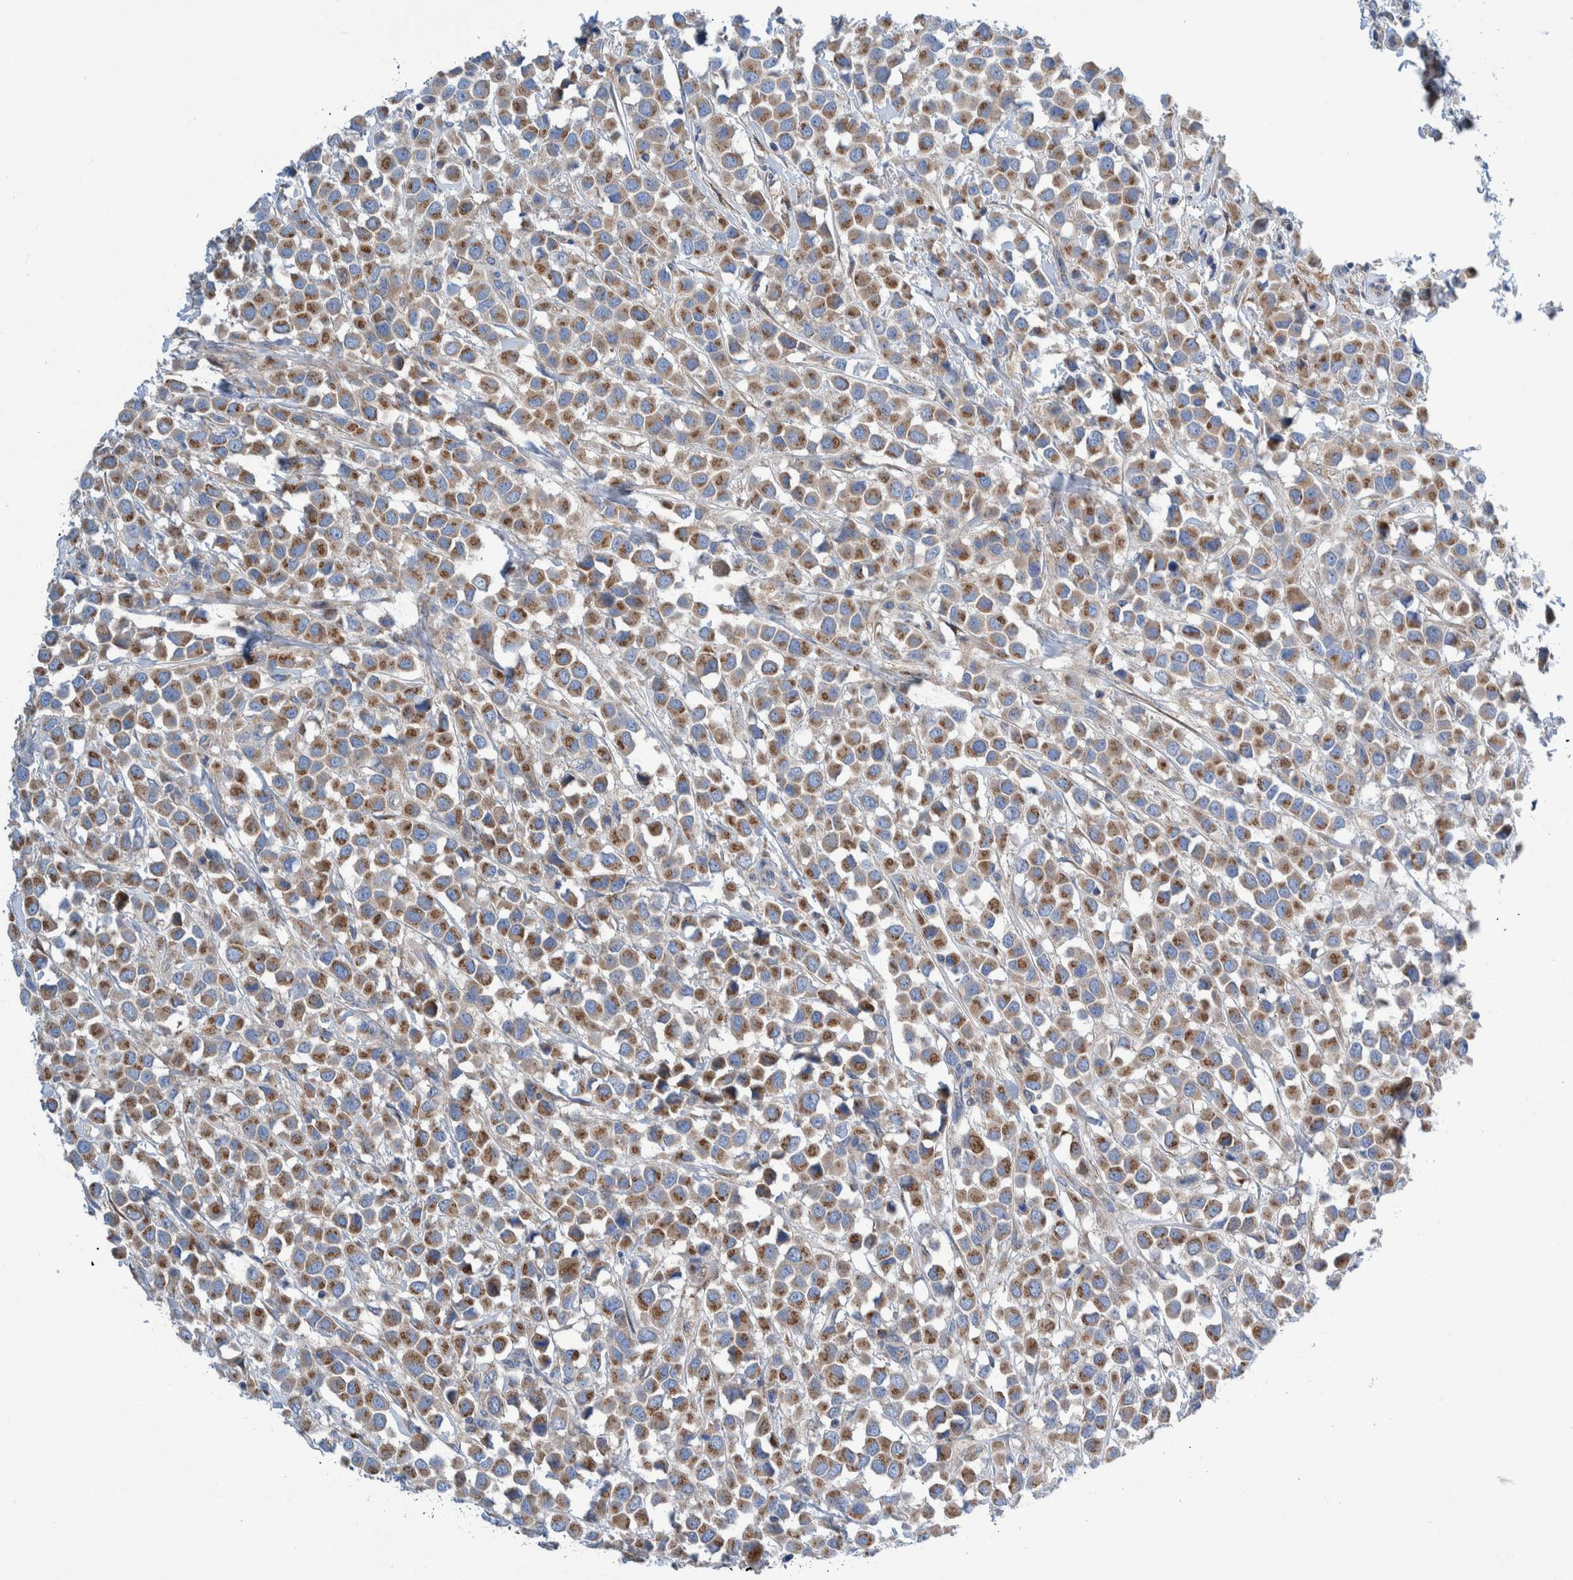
{"staining": {"intensity": "moderate", "quantity": ">75%", "location": "cytoplasmic/membranous"}, "tissue": "breast cancer", "cell_type": "Tumor cells", "image_type": "cancer", "snomed": [{"axis": "morphology", "description": "Duct carcinoma"}, {"axis": "topography", "description": "Breast"}], "caption": "Breast cancer stained with immunohistochemistry shows moderate cytoplasmic/membranous staining in approximately >75% of tumor cells.", "gene": "TRIM58", "patient": {"sex": "female", "age": 61}}